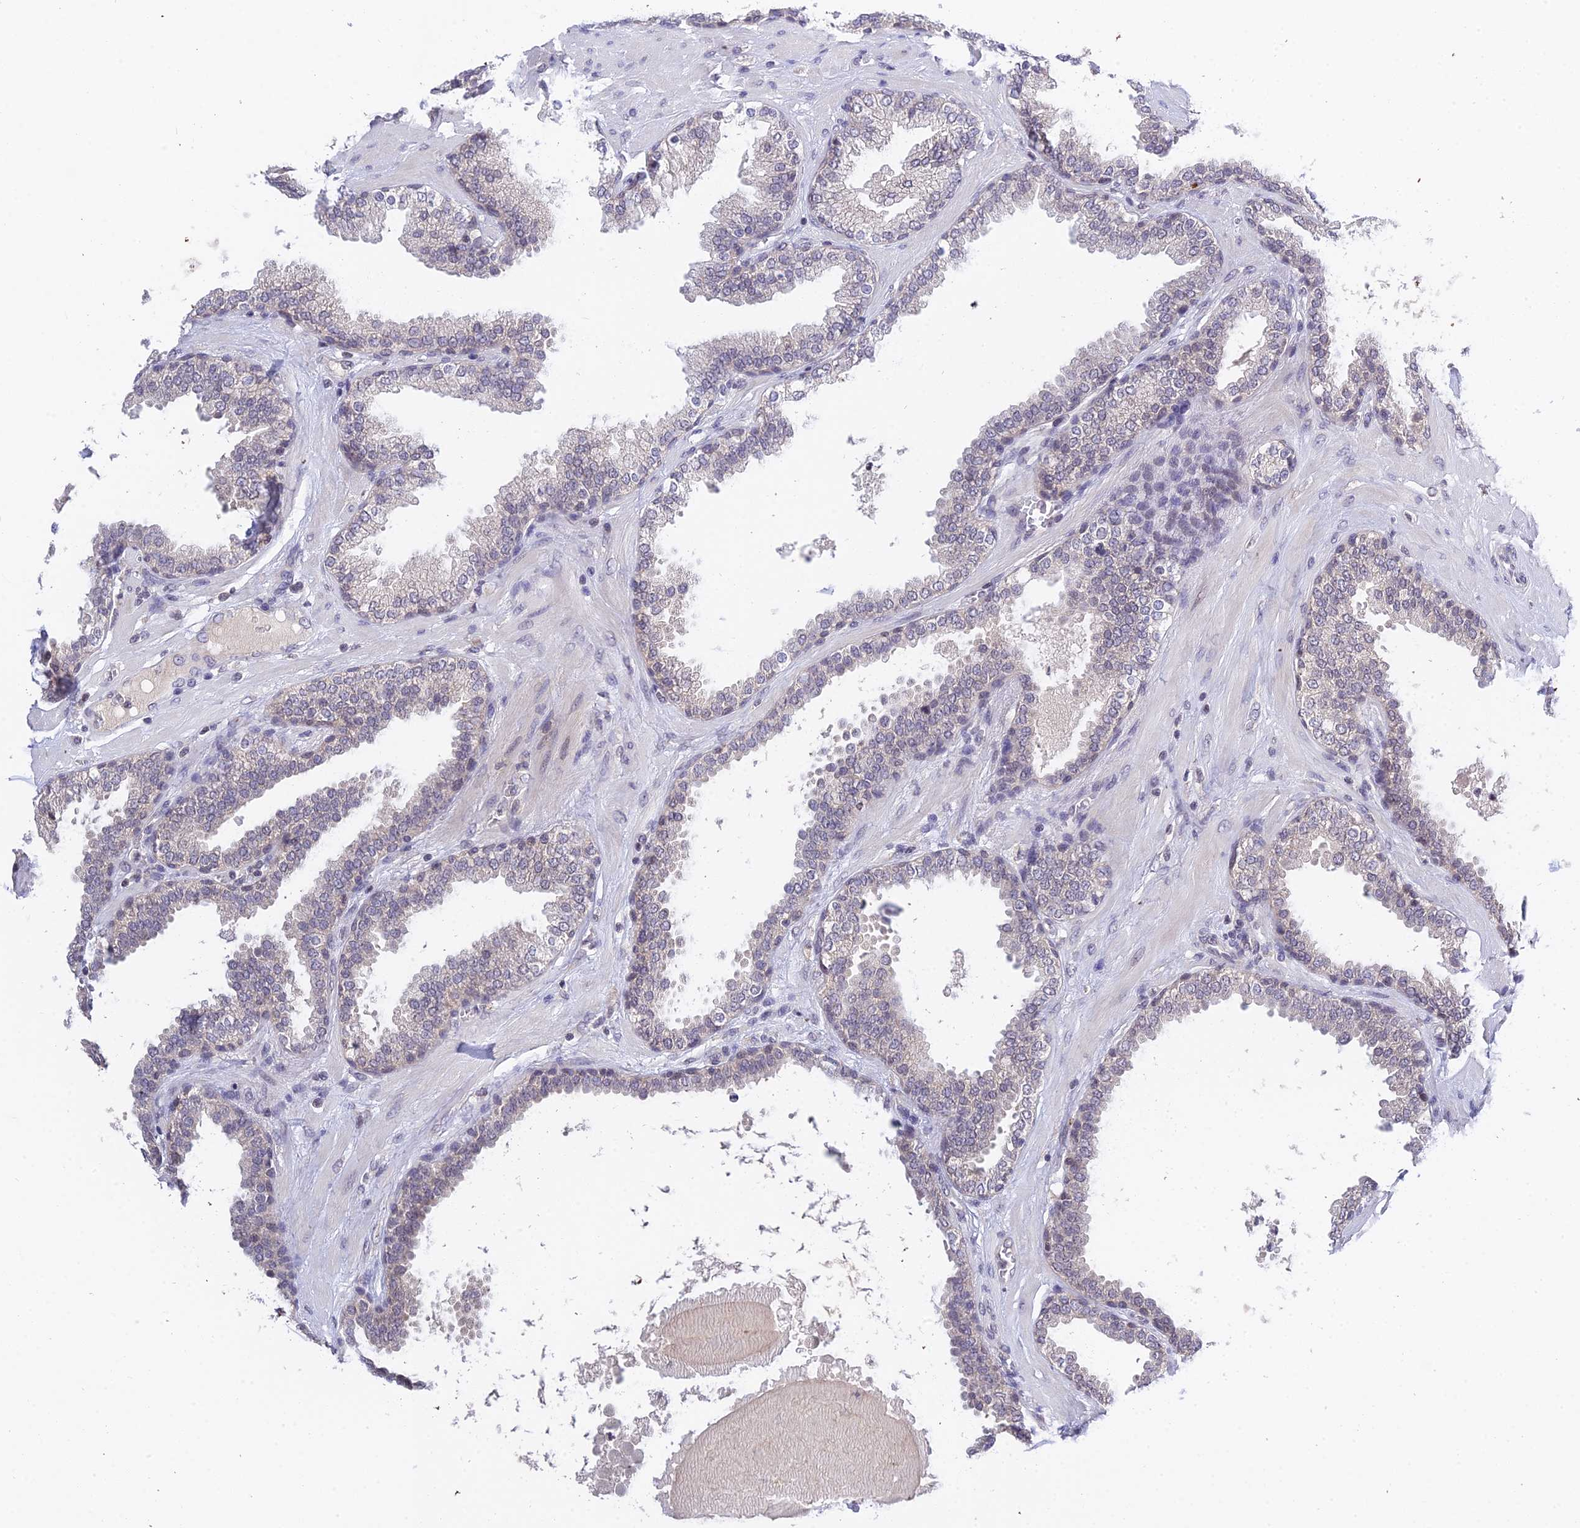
{"staining": {"intensity": "moderate", "quantity": "<25%", "location": "cytoplasmic/membranous"}, "tissue": "prostate", "cell_type": "Glandular cells", "image_type": "normal", "snomed": [{"axis": "morphology", "description": "Normal tissue, NOS"}, {"axis": "topography", "description": "Prostate"}], "caption": "This is a histology image of immunohistochemistry staining of unremarkable prostate, which shows moderate staining in the cytoplasmic/membranous of glandular cells.", "gene": "TEKT1", "patient": {"sex": "male", "age": 51}}